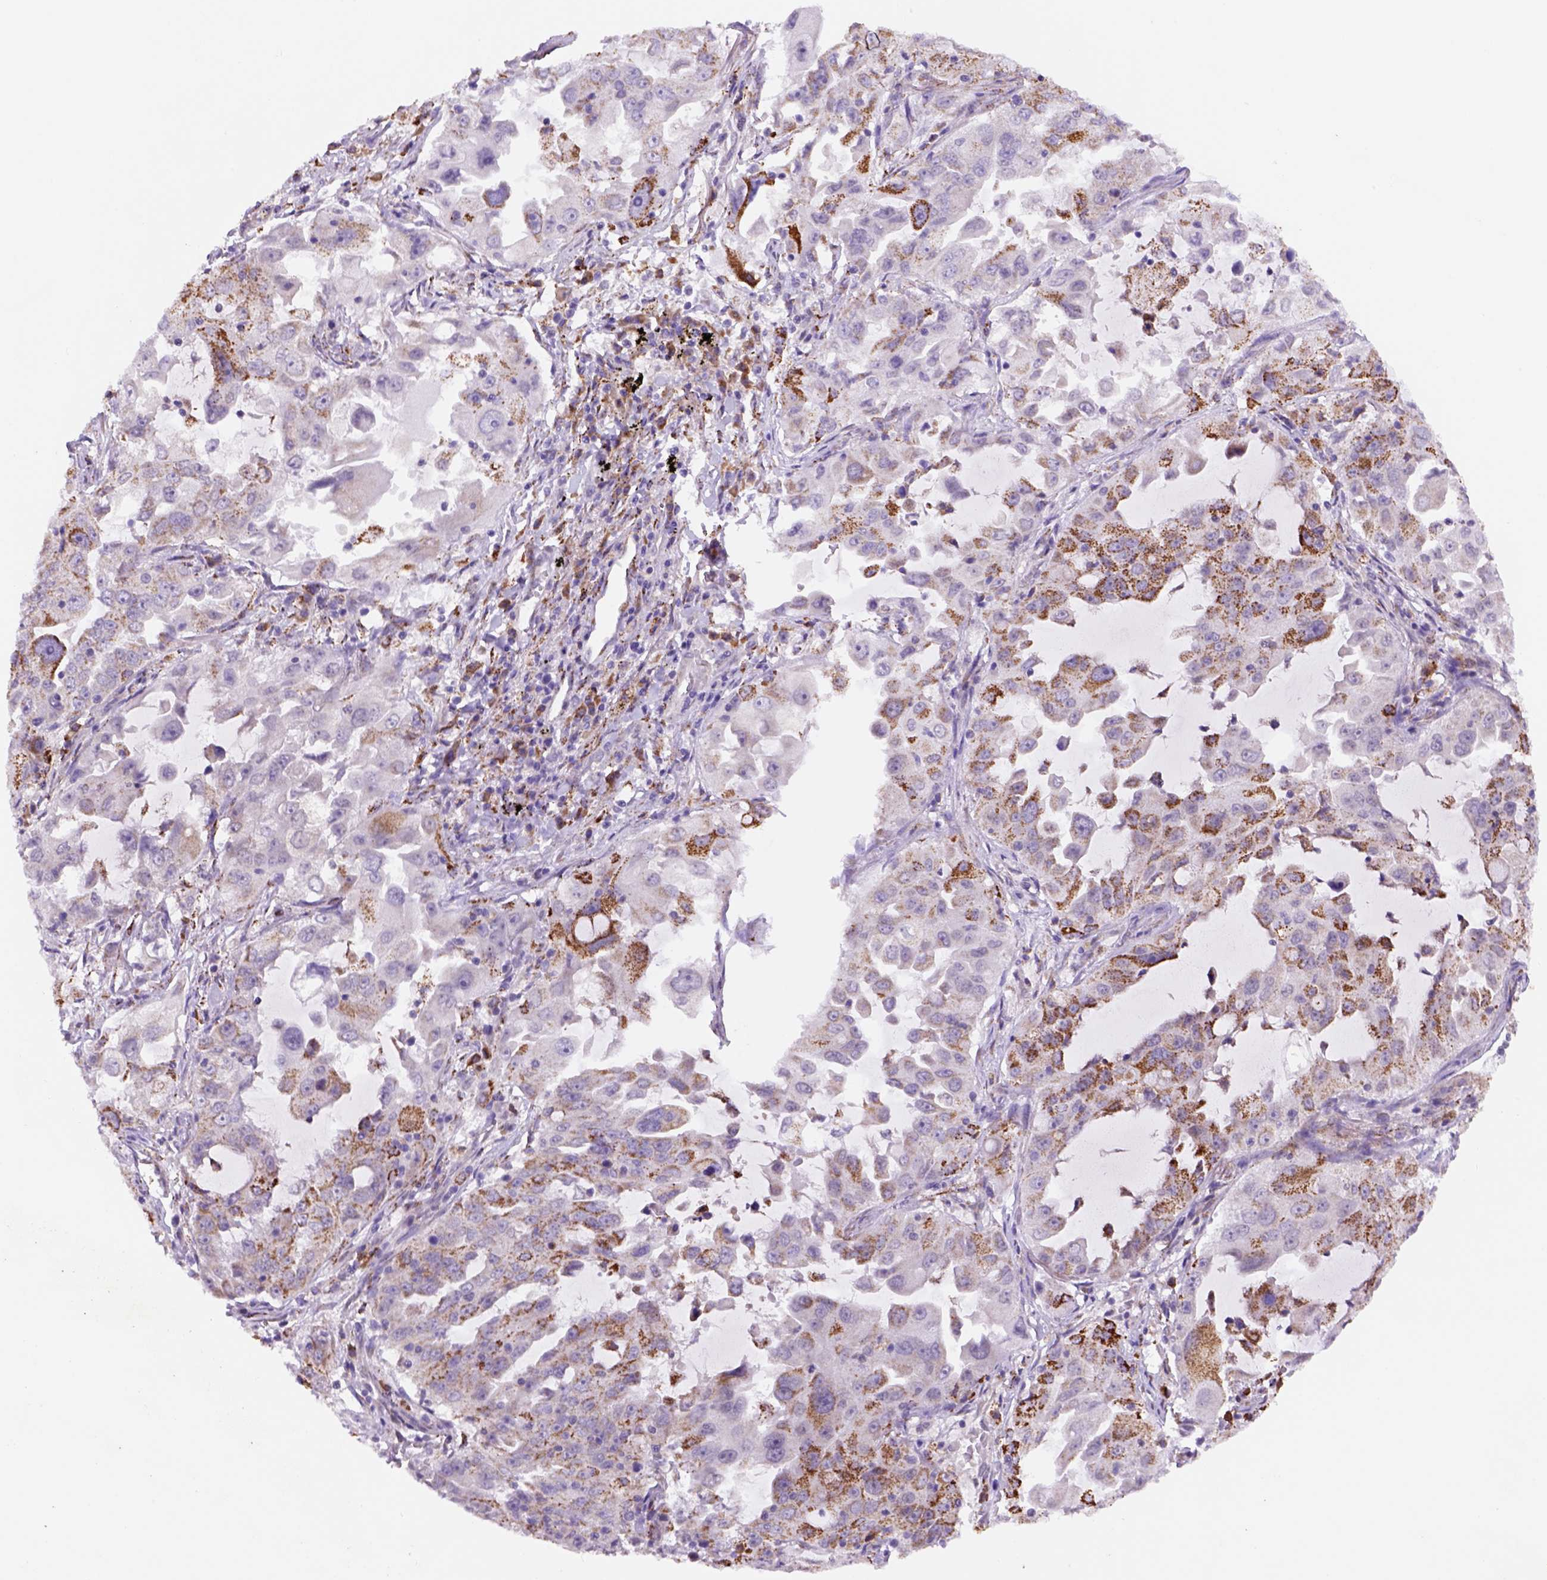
{"staining": {"intensity": "moderate", "quantity": "25%-75%", "location": "cytoplasmic/membranous"}, "tissue": "lung cancer", "cell_type": "Tumor cells", "image_type": "cancer", "snomed": [{"axis": "morphology", "description": "Adenocarcinoma, NOS"}, {"axis": "topography", "description": "Lung"}], "caption": "Immunohistochemistry (DAB) staining of human lung adenocarcinoma reveals moderate cytoplasmic/membranous protein positivity in approximately 25%-75% of tumor cells. The staining was performed using DAB to visualize the protein expression in brown, while the nuclei were stained in blue with hematoxylin (Magnification: 20x).", "gene": "FZD7", "patient": {"sex": "female", "age": 61}}